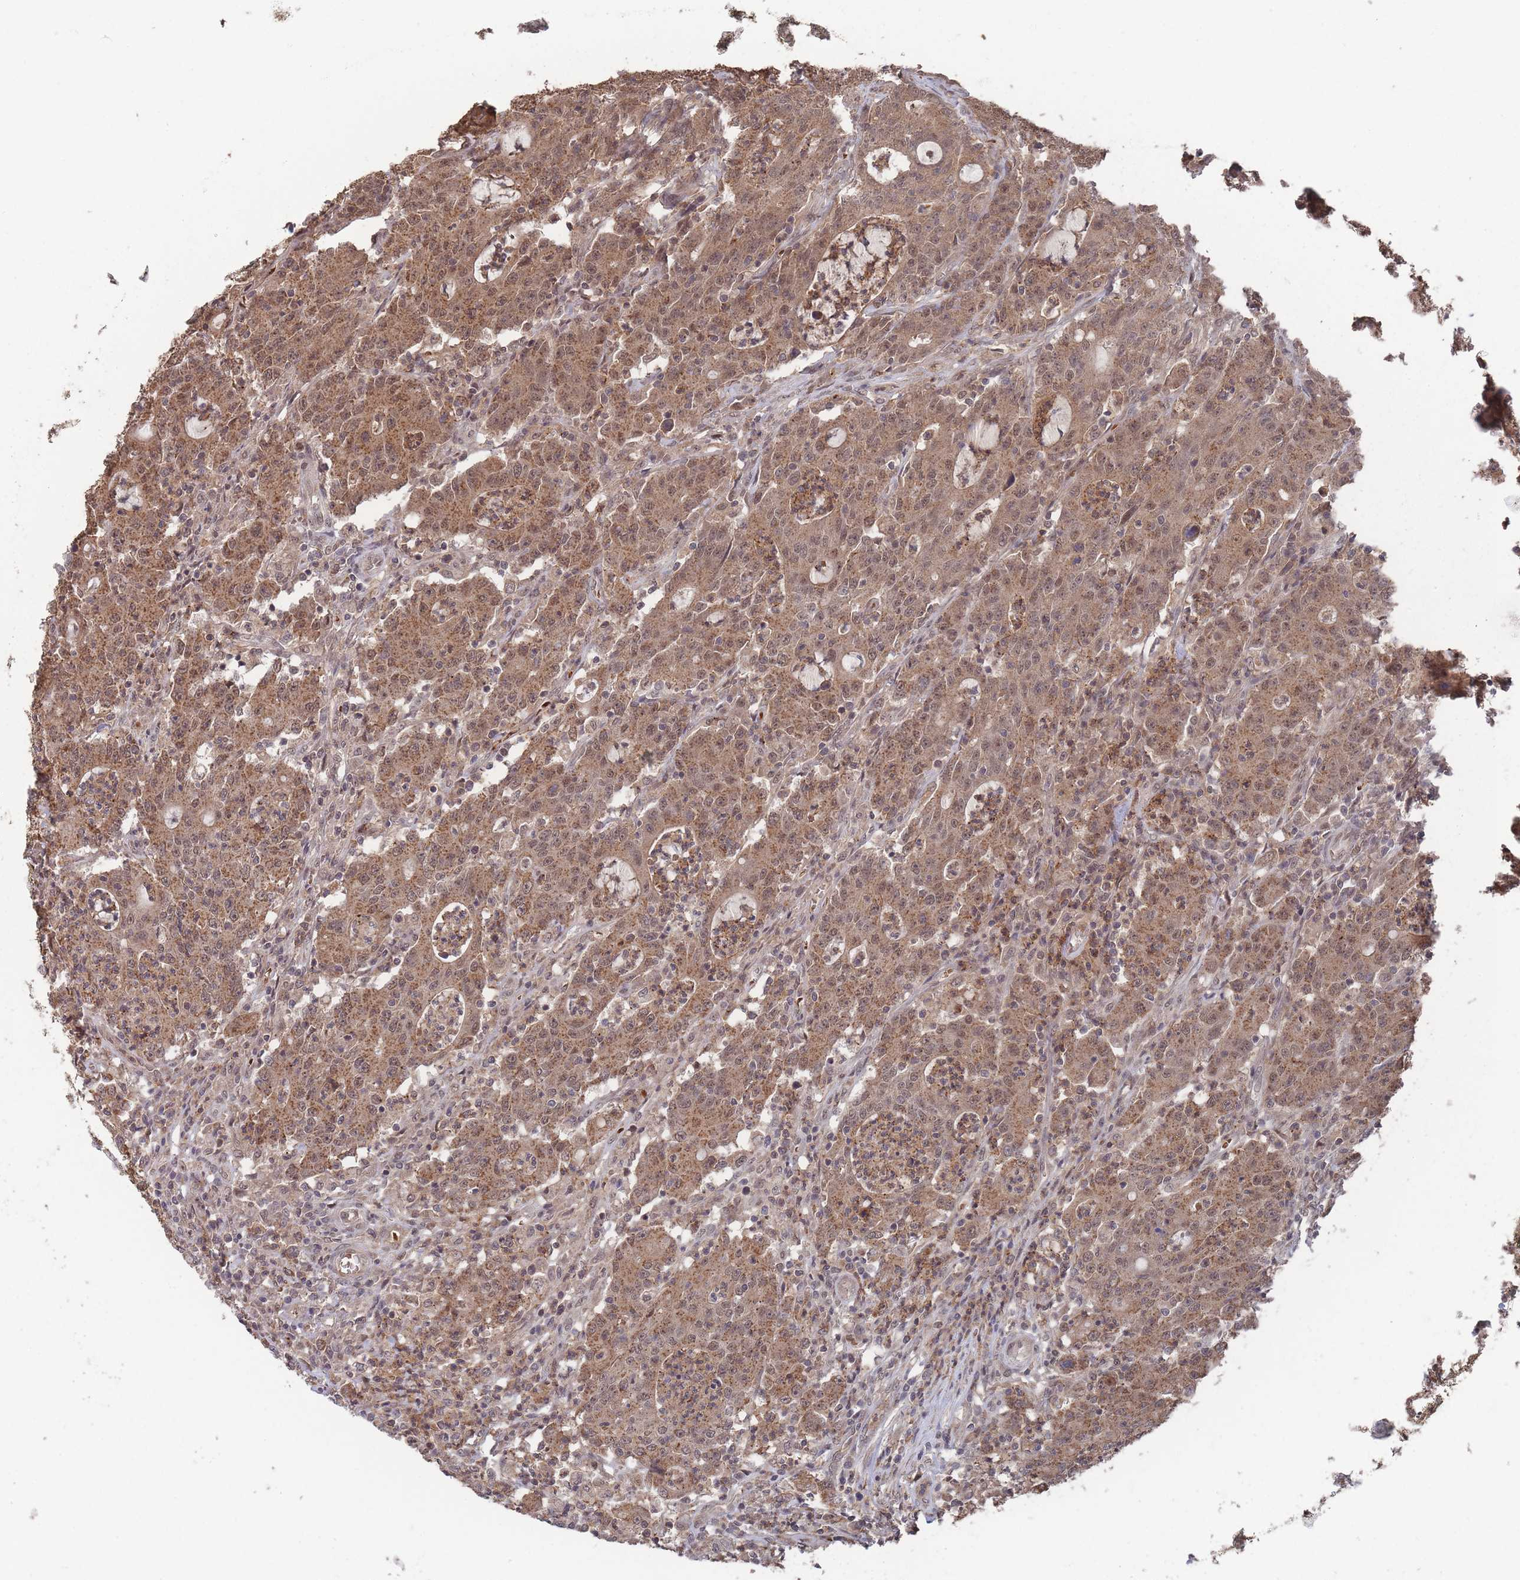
{"staining": {"intensity": "moderate", "quantity": ">75%", "location": "cytoplasmic/membranous,nuclear"}, "tissue": "colorectal cancer", "cell_type": "Tumor cells", "image_type": "cancer", "snomed": [{"axis": "morphology", "description": "Adenocarcinoma, NOS"}, {"axis": "topography", "description": "Colon"}], "caption": "Colorectal adenocarcinoma stained for a protein demonstrates moderate cytoplasmic/membranous and nuclear positivity in tumor cells.", "gene": "SF3B1", "patient": {"sex": "male", "age": 83}}